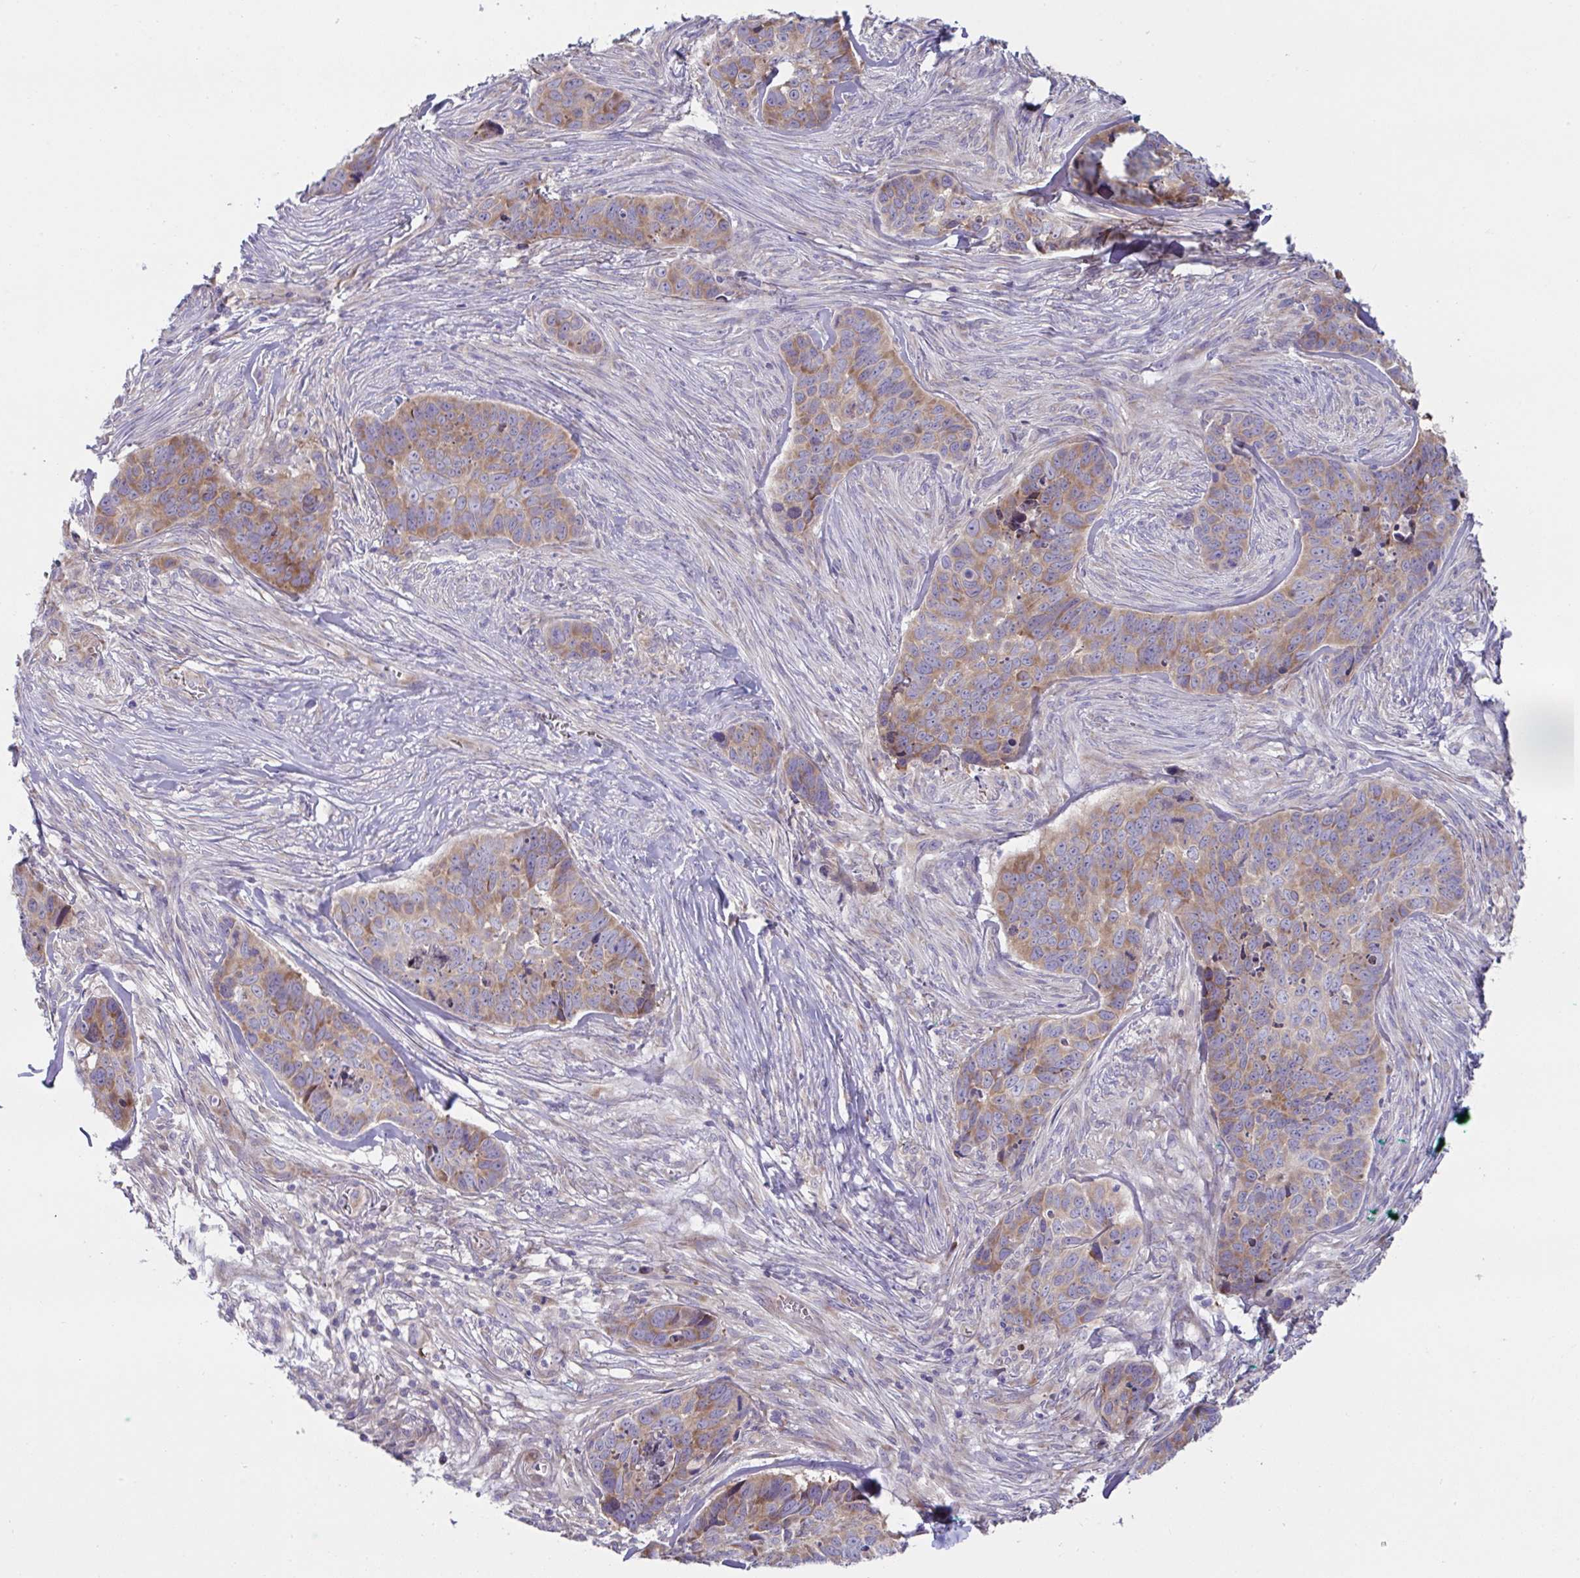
{"staining": {"intensity": "moderate", "quantity": "25%-75%", "location": "cytoplasmic/membranous"}, "tissue": "skin cancer", "cell_type": "Tumor cells", "image_type": "cancer", "snomed": [{"axis": "morphology", "description": "Basal cell carcinoma"}, {"axis": "topography", "description": "Skin"}], "caption": "Protein staining reveals moderate cytoplasmic/membranous positivity in approximately 25%-75% of tumor cells in skin basal cell carcinoma. (DAB (3,3'-diaminobenzidine) = brown stain, brightfield microscopy at high magnification).", "gene": "FAU", "patient": {"sex": "female", "age": 82}}